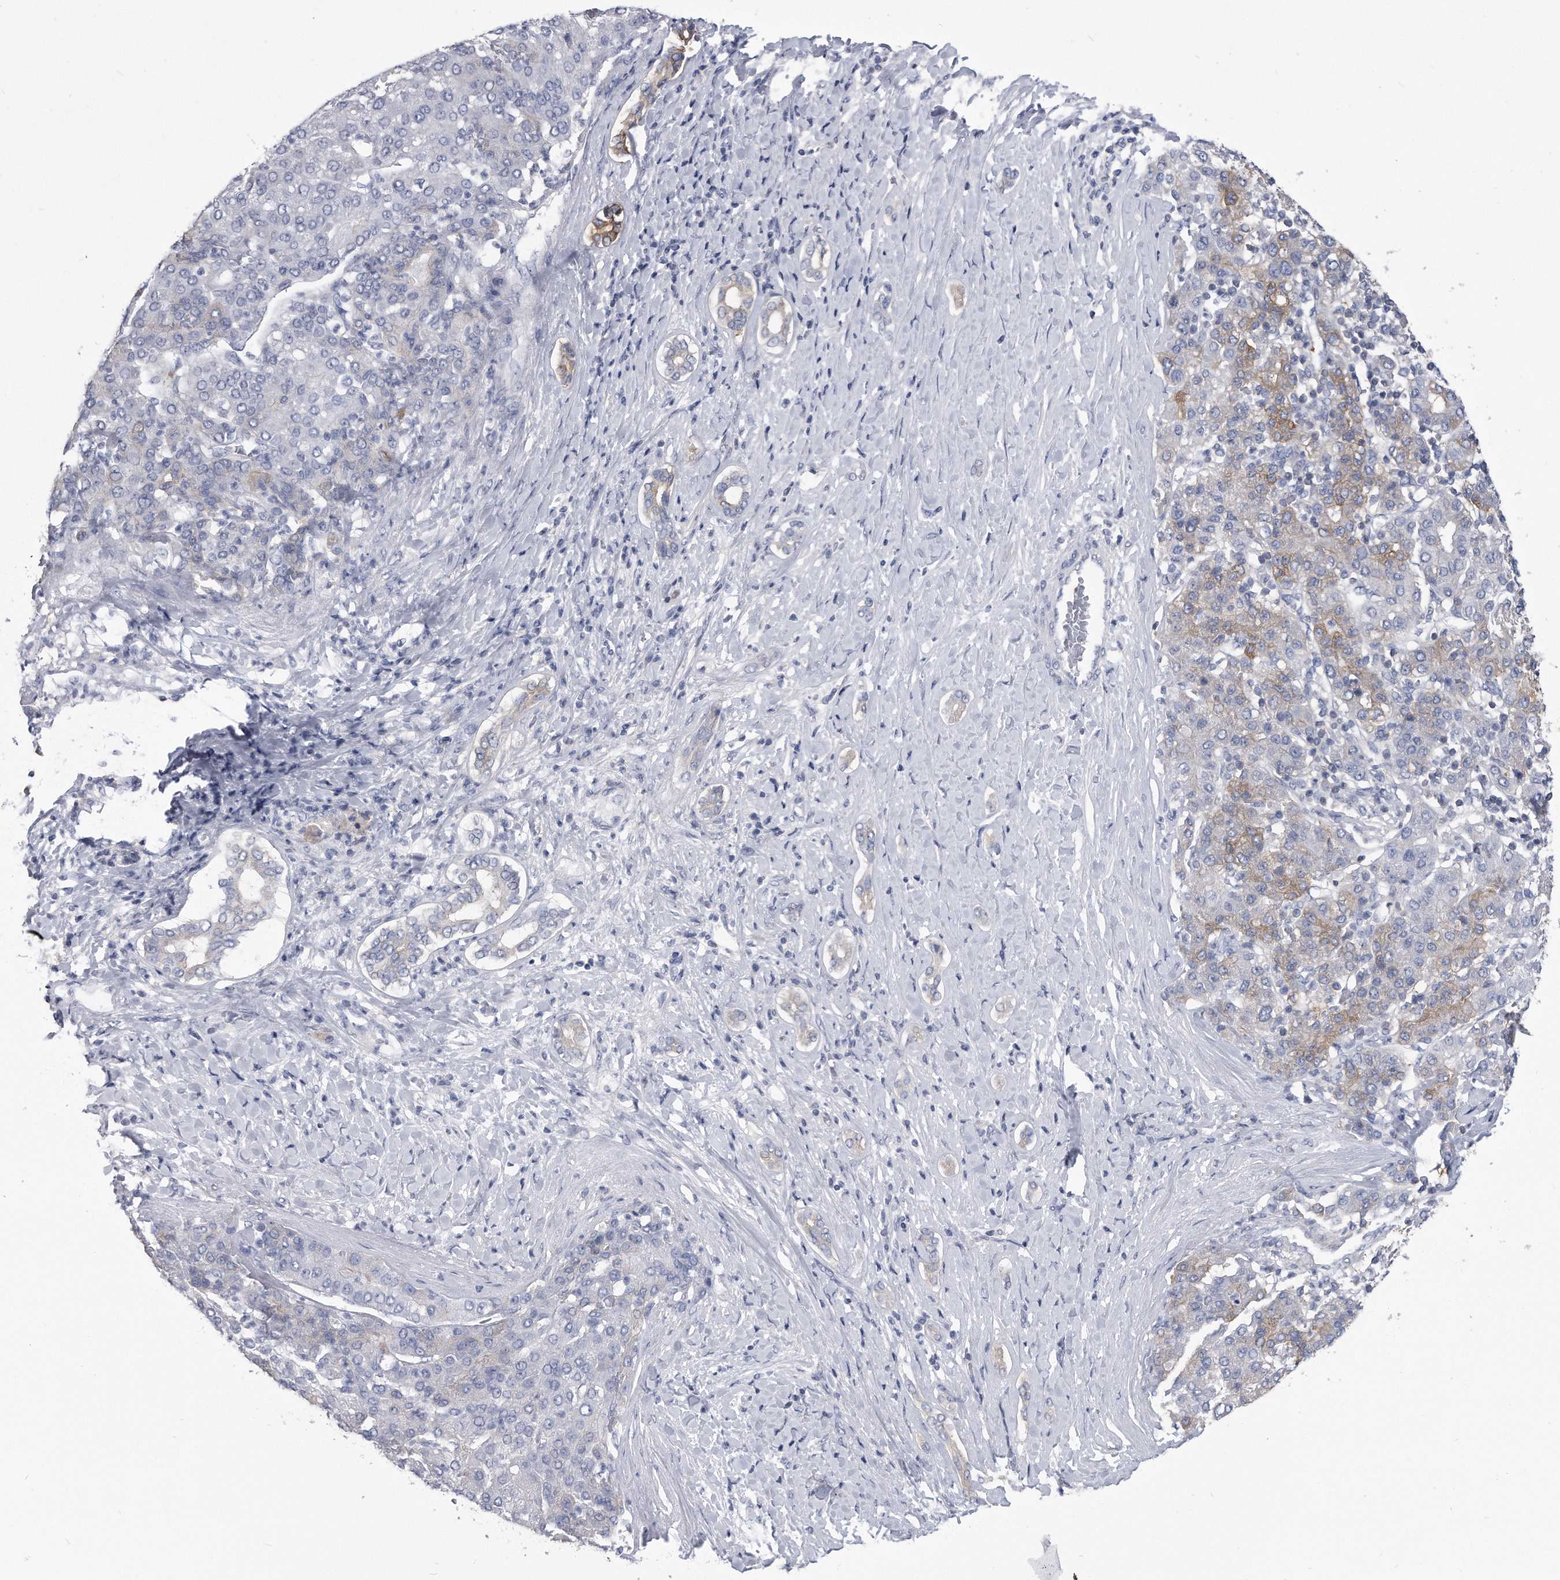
{"staining": {"intensity": "negative", "quantity": "none", "location": "none"}, "tissue": "liver cancer", "cell_type": "Tumor cells", "image_type": "cancer", "snomed": [{"axis": "morphology", "description": "Carcinoma, Hepatocellular, NOS"}, {"axis": "topography", "description": "Liver"}], "caption": "A photomicrograph of human liver cancer is negative for staining in tumor cells.", "gene": "PYGB", "patient": {"sex": "male", "age": 65}}